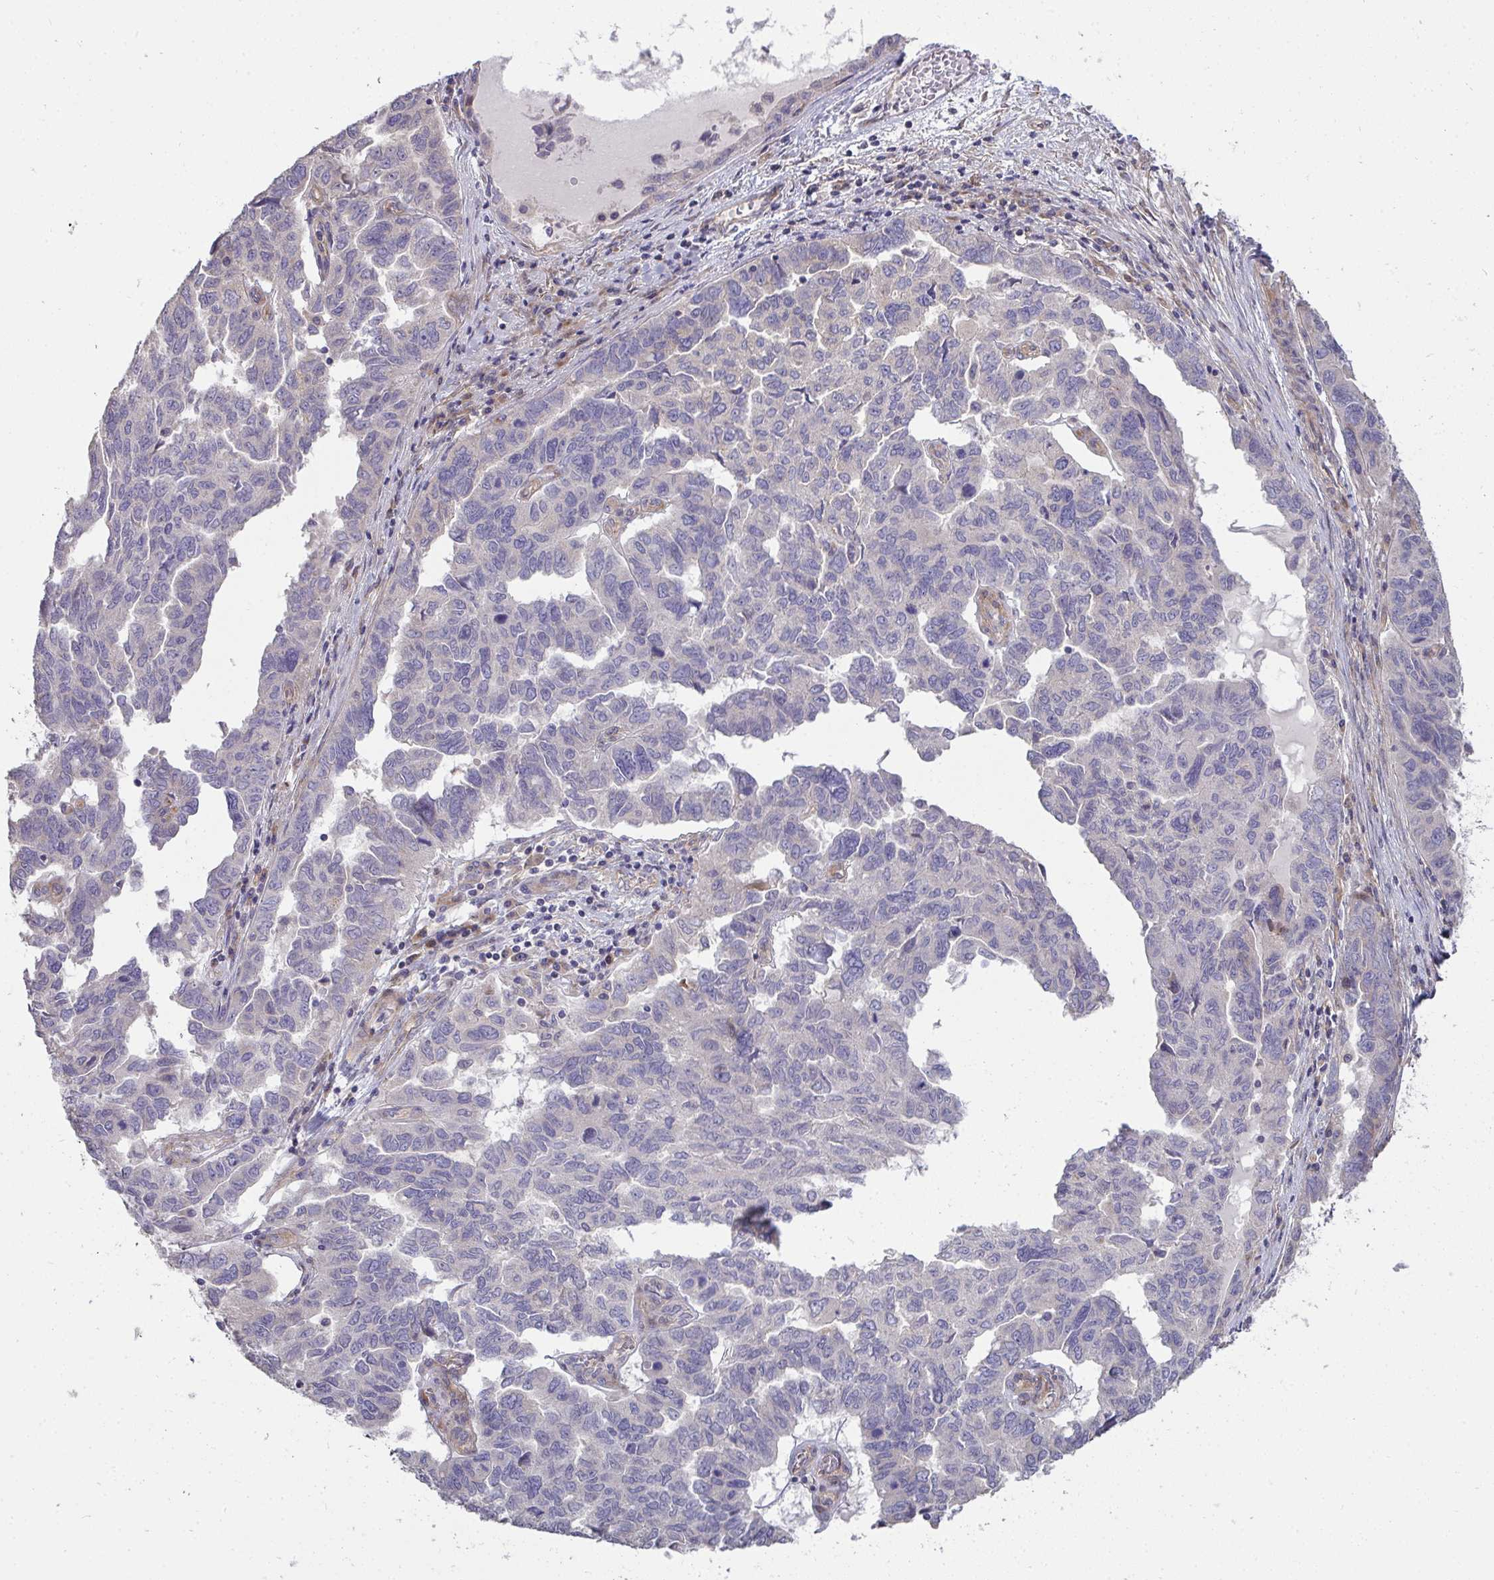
{"staining": {"intensity": "negative", "quantity": "none", "location": "none"}, "tissue": "ovarian cancer", "cell_type": "Tumor cells", "image_type": "cancer", "snomed": [{"axis": "morphology", "description": "Cystadenocarcinoma, serous, NOS"}, {"axis": "topography", "description": "Ovary"}], "caption": "This is a photomicrograph of immunohistochemistry staining of serous cystadenocarcinoma (ovarian), which shows no expression in tumor cells.", "gene": "SH2D1B", "patient": {"sex": "female", "age": 64}}